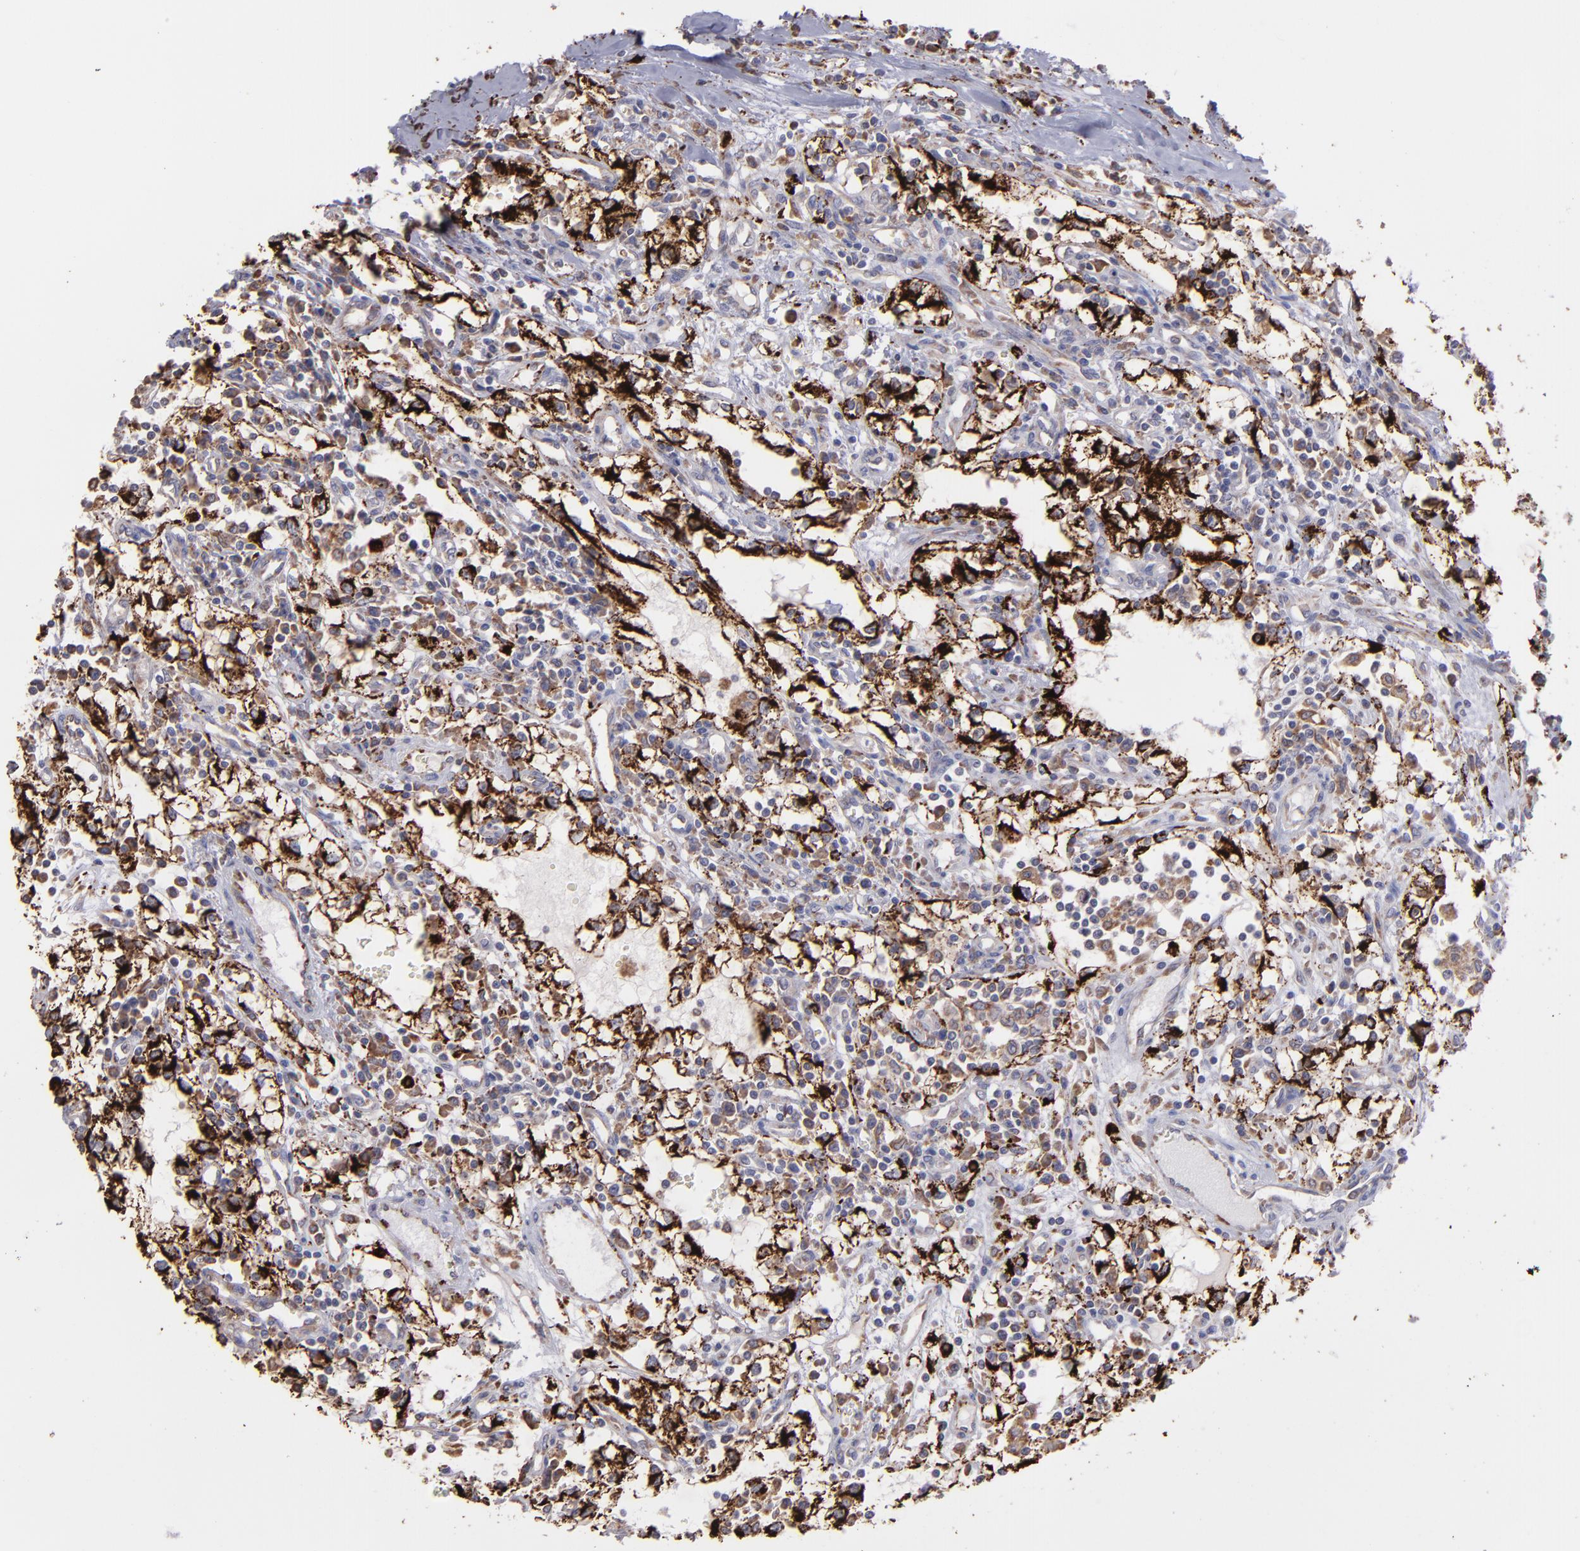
{"staining": {"intensity": "strong", "quantity": ">75%", "location": "cytoplasmic/membranous"}, "tissue": "renal cancer", "cell_type": "Tumor cells", "image_type": "cancer", "snomed": [{"axis": "morphology", "description": "Adenocarcinoma, NOS"}, {"axis": "topography", "description": "Kidney"}], "caption": "IHC image of neoplastic tissue: human renal cancer stained using immunohistochemistry demonstrates high levels of strong protein expression localized specifically in the cytoplasmic/membranous of tumor cells, appearing as a cytoplasmic/membranous brown color.", "gene": "MAOB", "patient": {"sex": "male", "age": 82}}